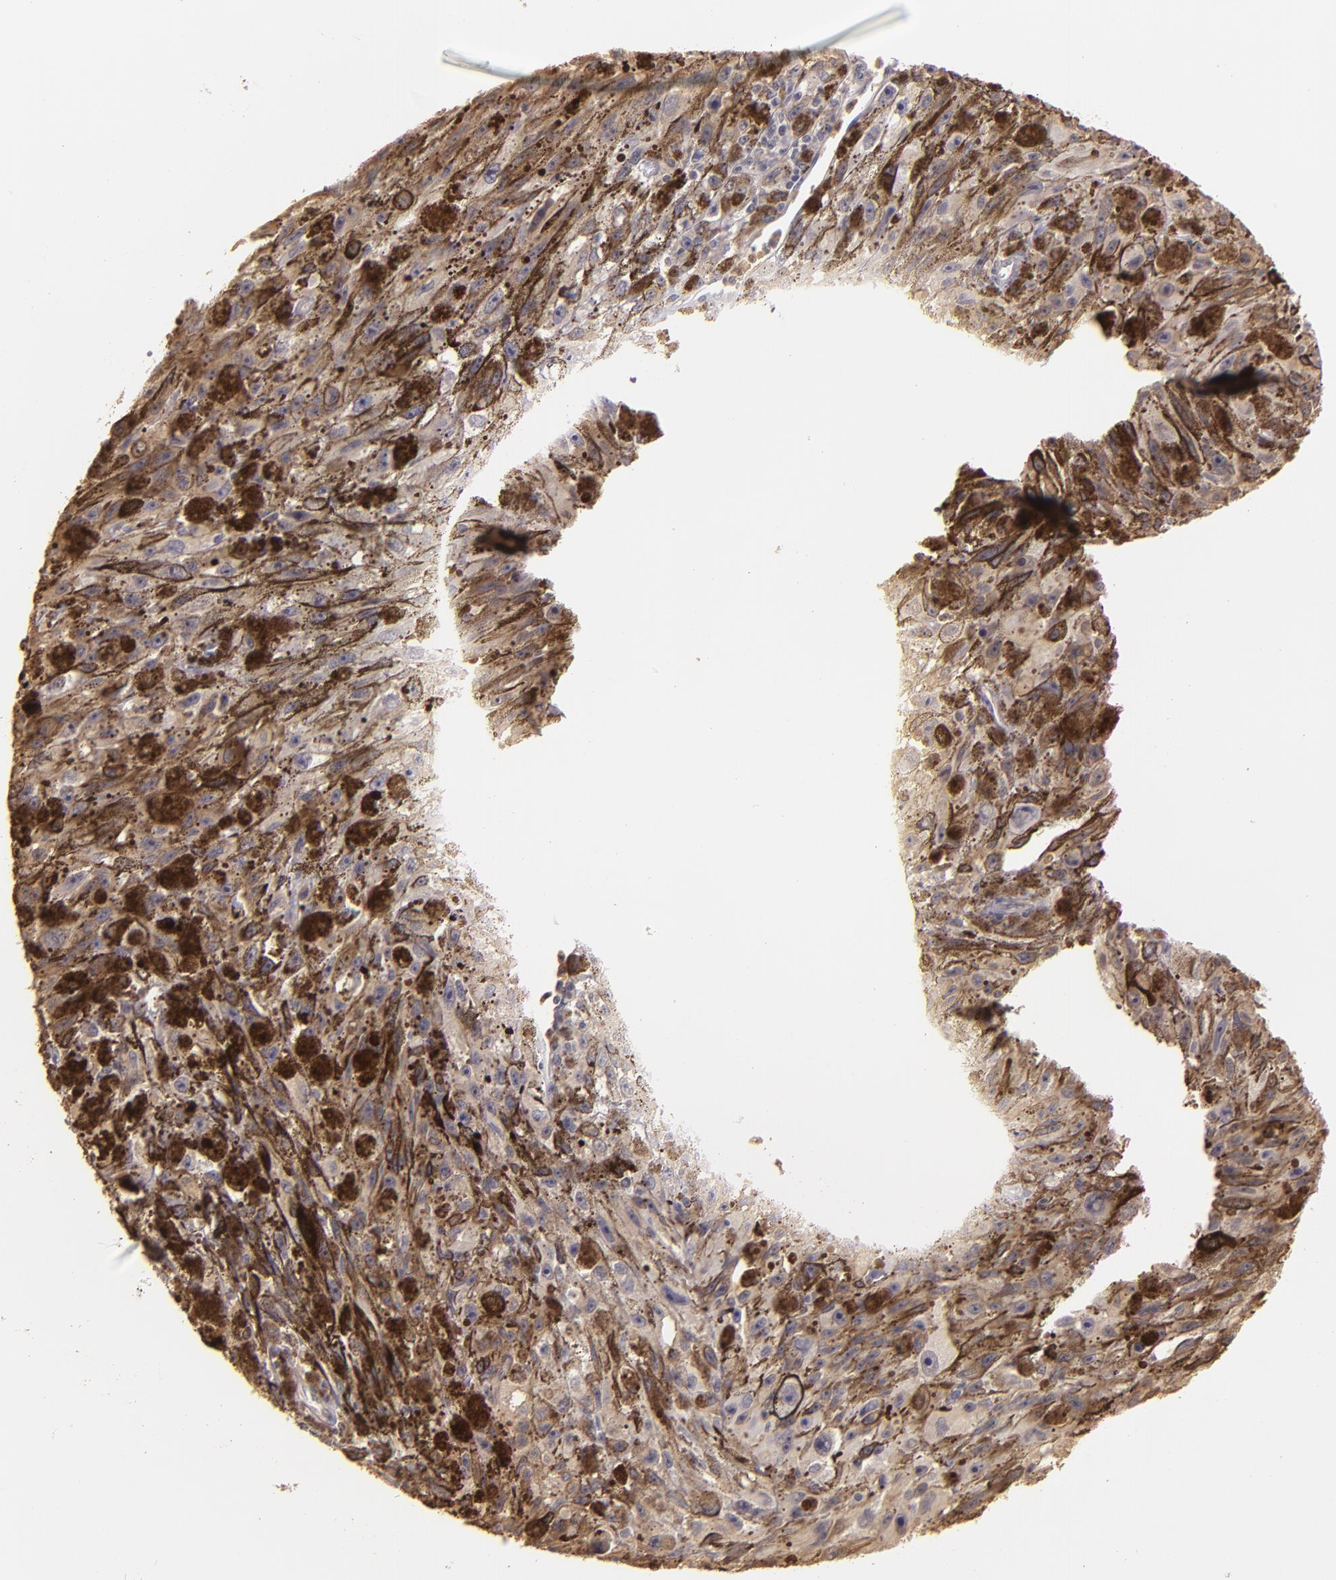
{"staining": {"intensity": "negative", "quantity": "none", "location": "none"}, "tissue": "melanoma", "cell_type": "Tumor cells", "image_type": "cancer", "snomed": [{"axis": "morphology", "description": "Malignant melanoma, NOS"}, {"axis": "topography", "description": "Skin"}], "caption": "An immunohistochemistry (IHC) micrograph of malignant melanoma is shown. There is no staining in tumor cells of malignant melanoma.", "gene": "LRG1", "patient": {"sex": "female", "age": 104}}